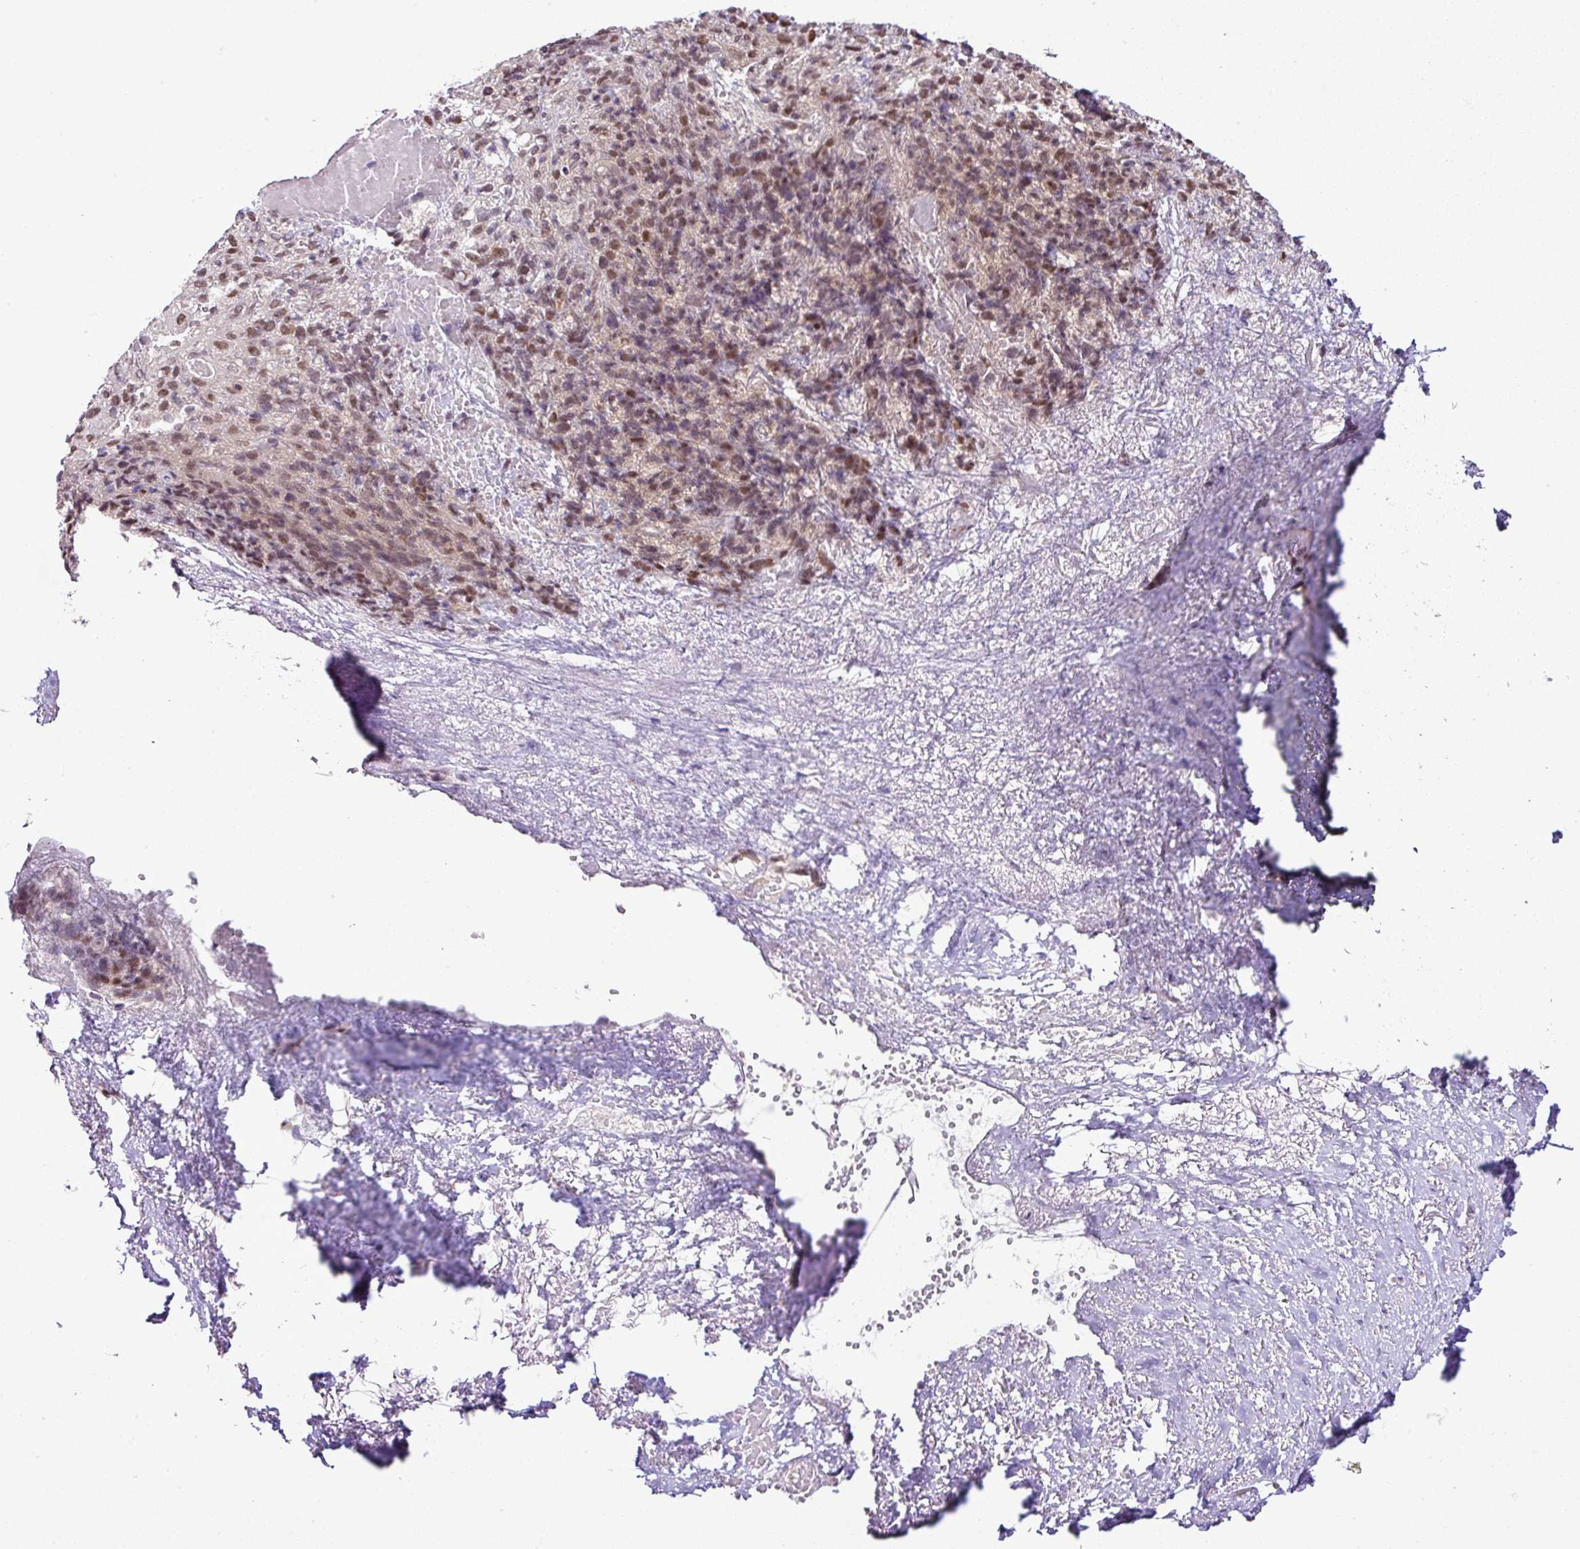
{"staining": {"intensity": "moderate", "quantity": "25%-75%", "location": "nuclear"}, "tissue": "skin cancer", "cell_type": "Tumor cells", "image_type": "cancer", "snomed": [{"axis": "morphology", "description": "Squamous cell carcinoma, NOS"}, {"axis": "topography", "description": "Skin"}, {"axis": "topography", "description": "Vulva"}], "caption": "Human squamous cell carcinoma (skin) stained with a brown dye displays moderate nuclear positive expression in about 25%-75% of tumor cells.", "gene": "PGAP4", "patient": {"sex": "female", "age": 85}}